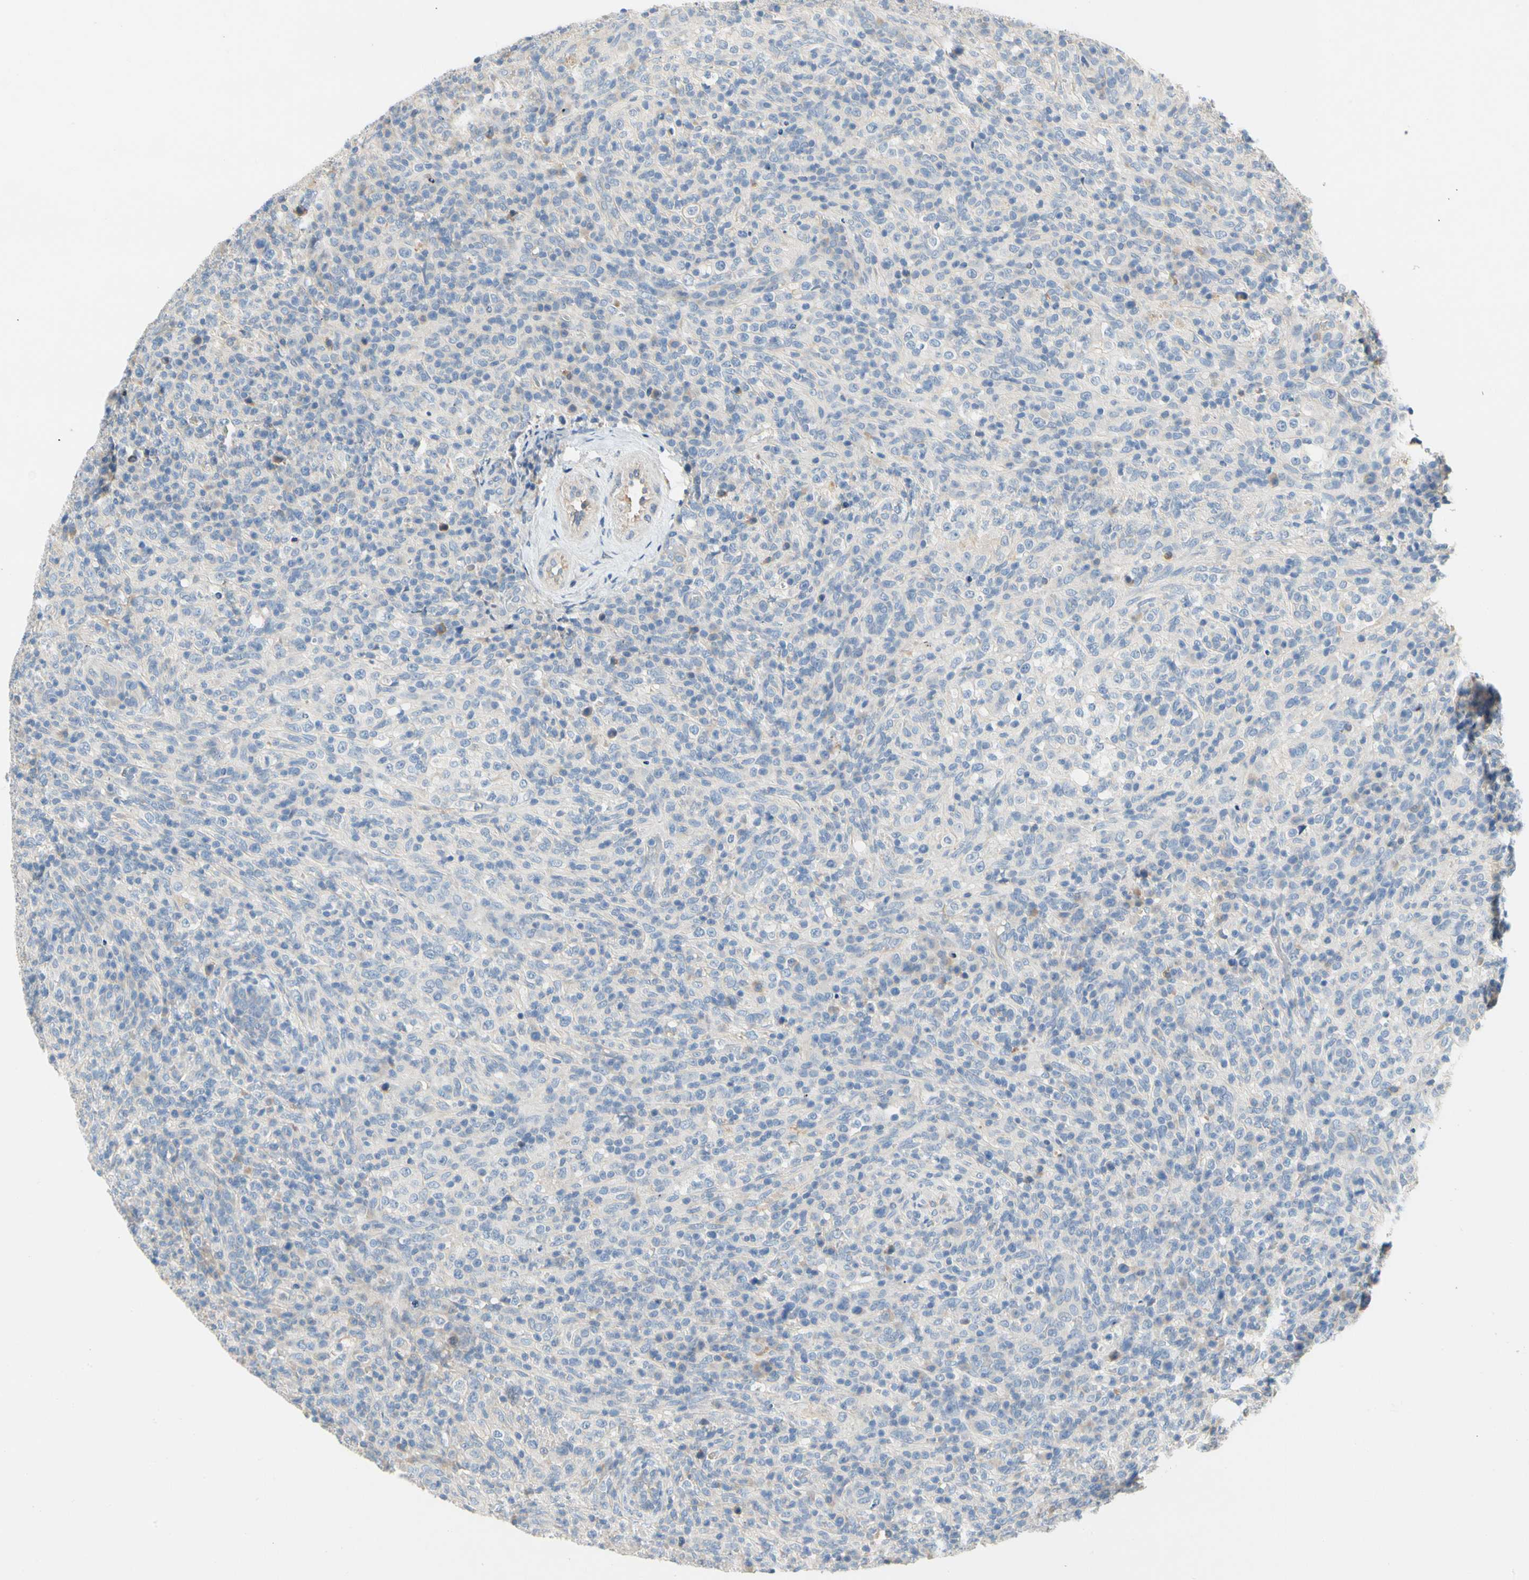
{"staining": {"intensity": "negative", "quantity": "none", "location": "none"}, "tissue": "lymphoma", "cell_type": "Tumor cells", "image_type": "cancer", "snomed": [{"axis": "morphology", "description": "Malignant lymphoma, non-Hodgkin's type, High grade"}, {"axis": "topography", "description": "Lymph node"}], "caption": "Lymphoma was stained to show a protein in brown. There is no significant staining in tumor cells.", "gene": "CCM2L", "patient": {"sex": "female", "age": 76}}